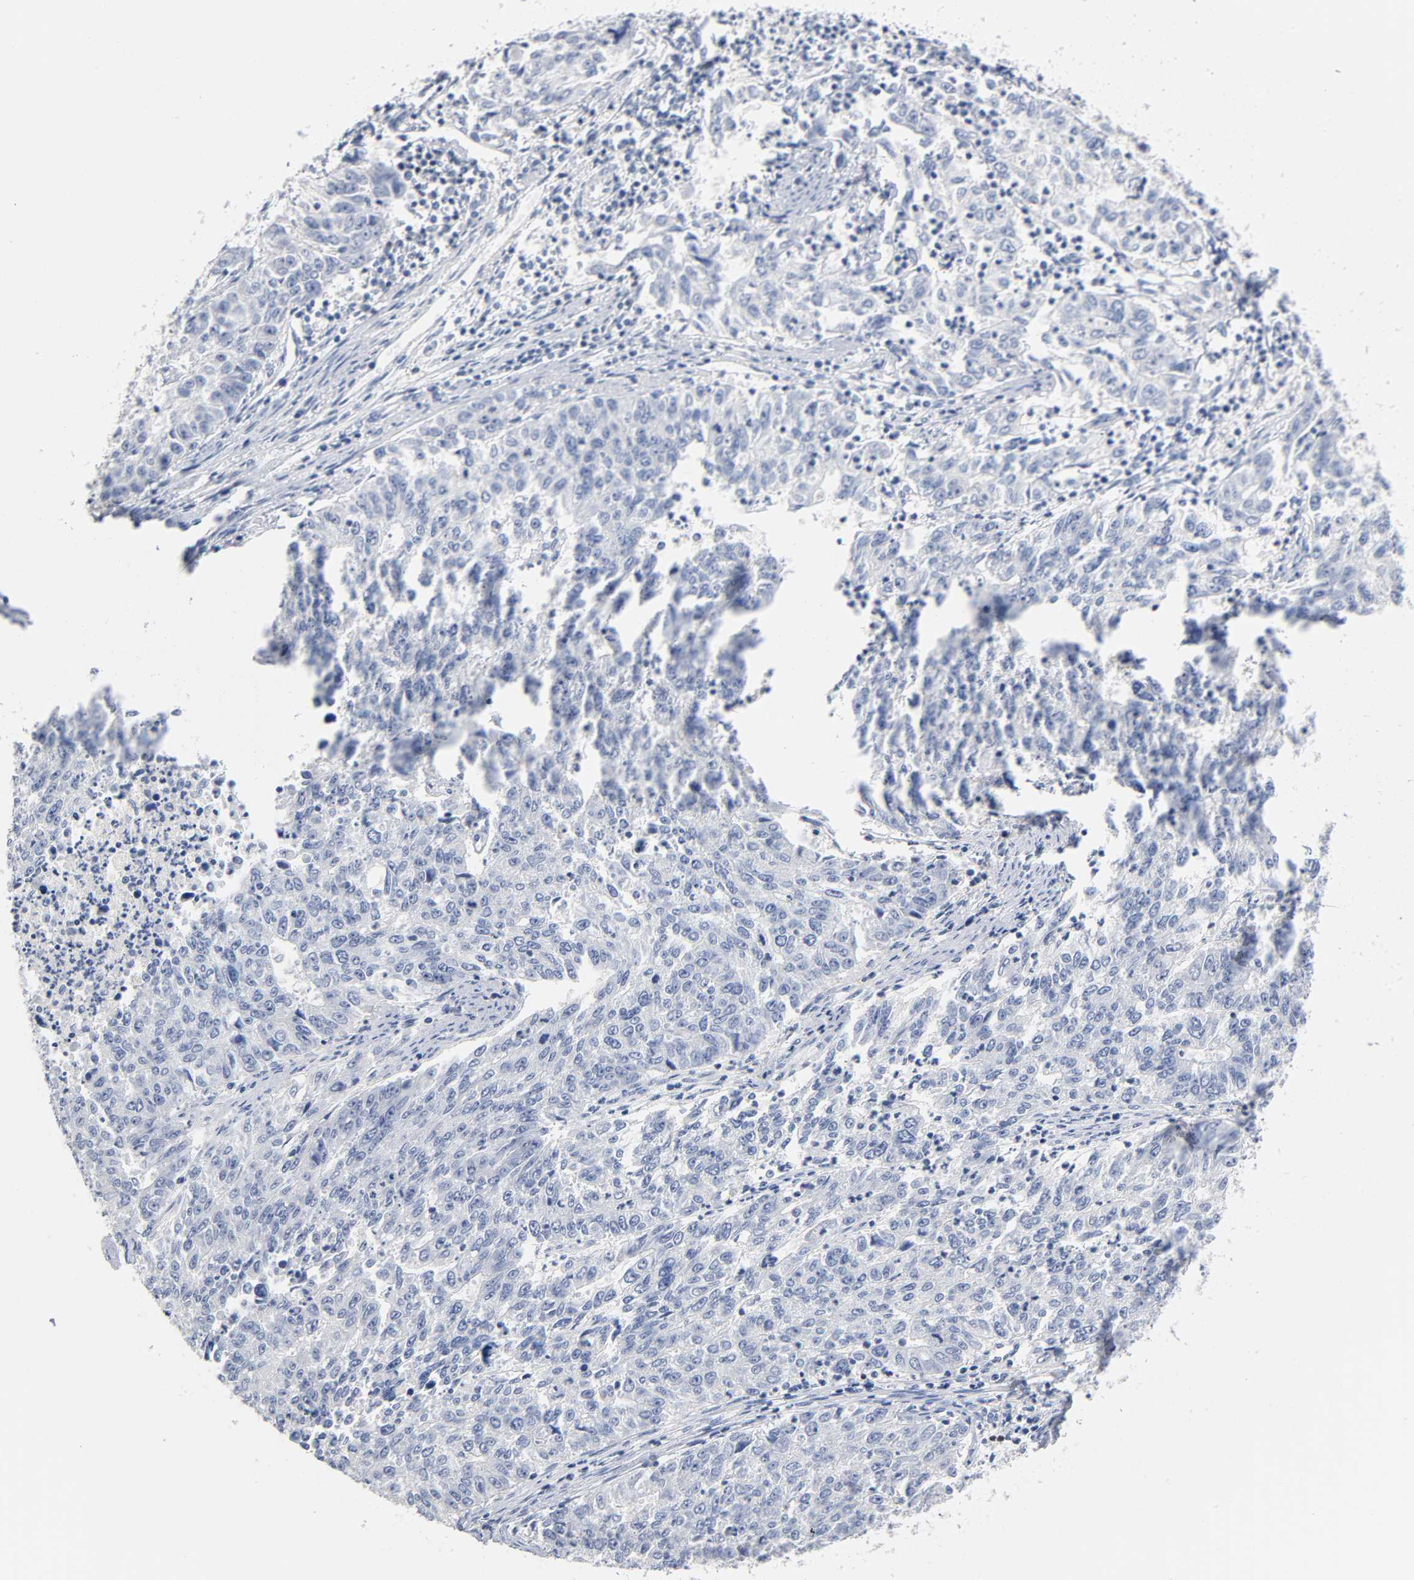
{"staining": {"intensity": "negative", "quantity": "none", "location": "none"}, "tissue": "endometrial cancer", "cell_type": "Tumor cells", "image_type": "cancer", "snomed": [{"axis": "morphology", "description": "Adenocarcinoma, NOS"}, {"axis": "topography", "description": "Endometrium"}], "caption": "IHC of human endometrial cancer (adenocarcinoma) shows no staining in tumor cells.", "gene": "NFATC1", "patient": {"sex": "female", "age": 42}}